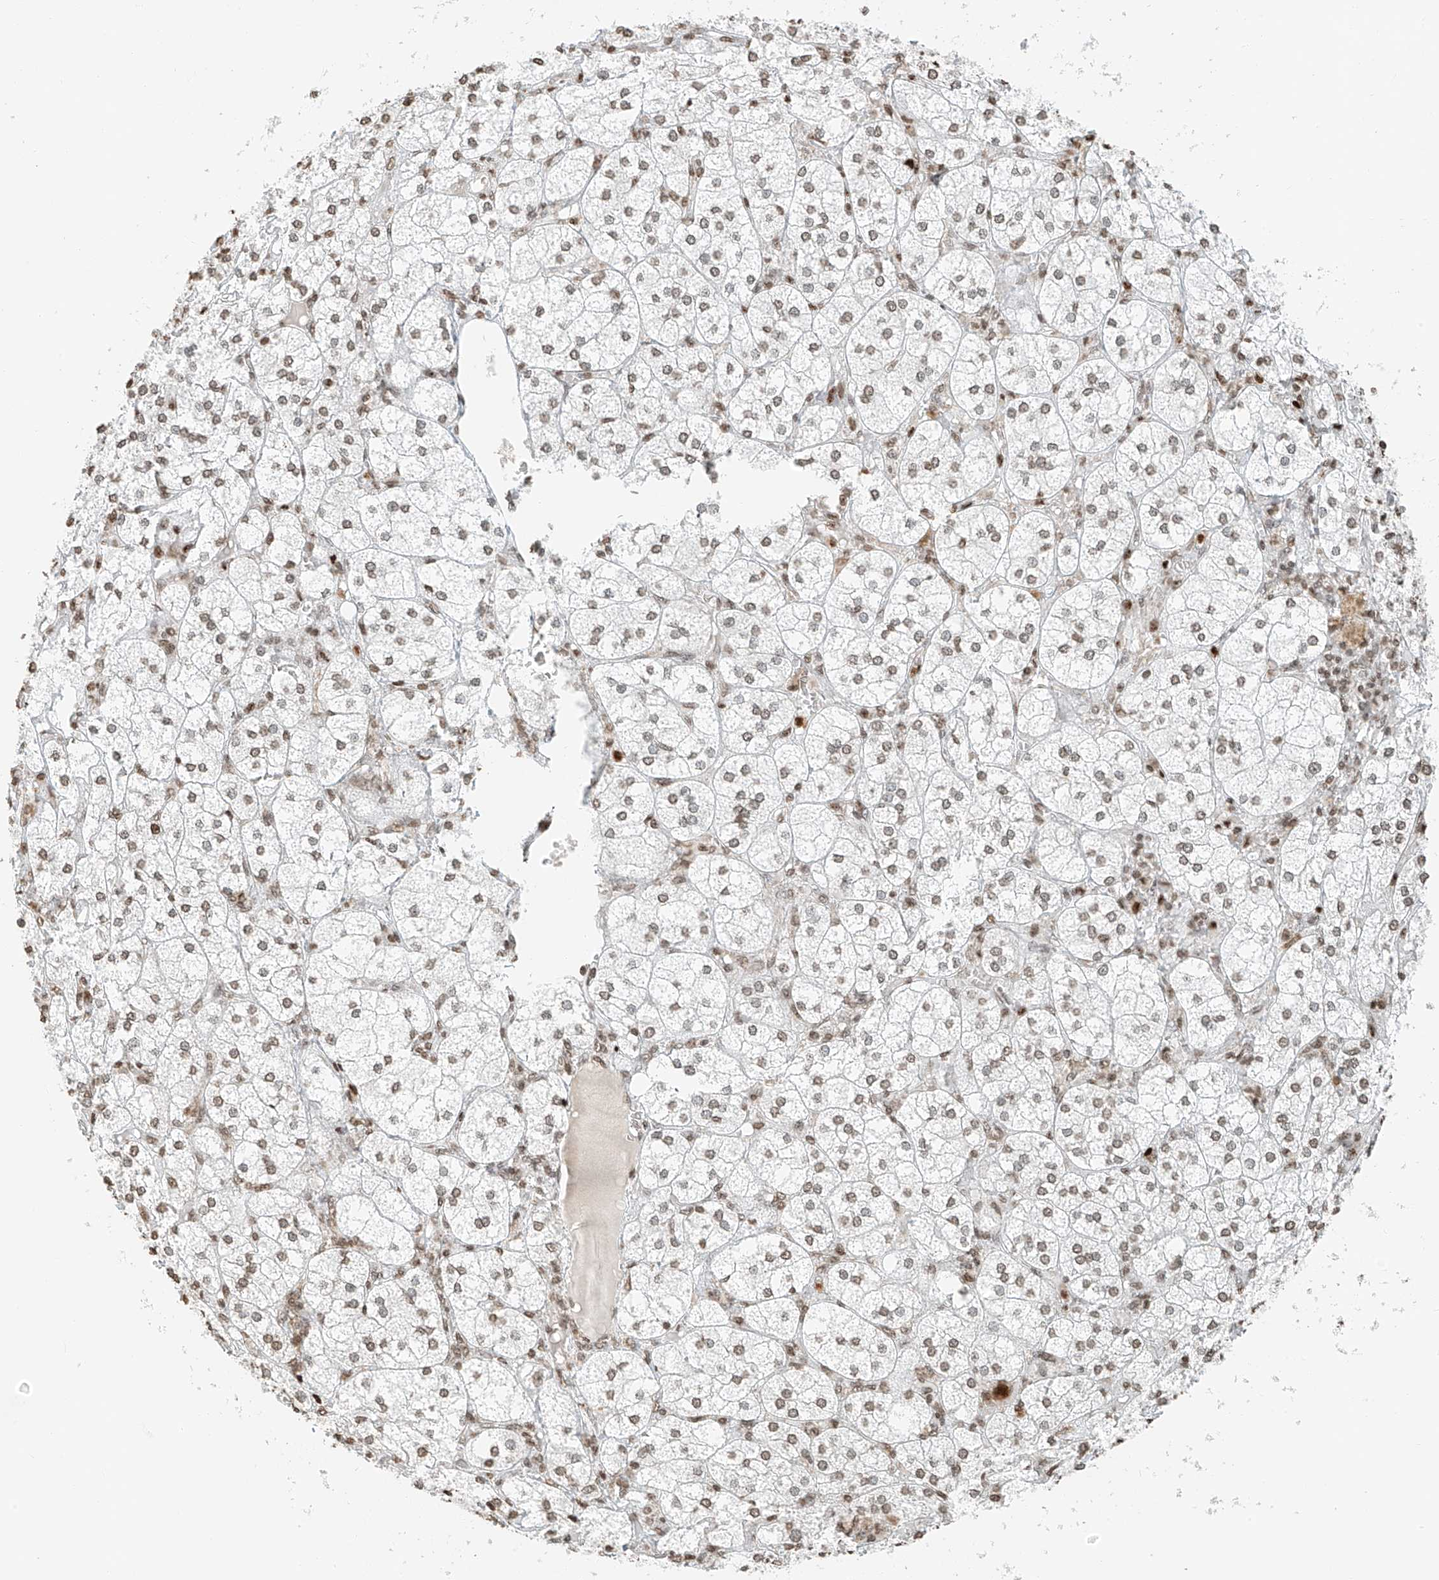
{"staining": {"intensity": "weak", "quantity": ">75%", "location": "nuclear"}, "tissue": "adrenal gland", "cell_type": "Glandular cells", "image_type": "normal", "snomed": [{"axis": "morphology", "description": "Normal tissue, NOS"}, {"axis": "topography", "description": "Adrenal gland"}], "caption": "Adrenal gland was stained to show a protein in brown. There is low levels of weak nuclear expression in approximately >75% of glandular cells.", "gene": "C17orf58", "patient": {"sex": "female", "age": 61}}